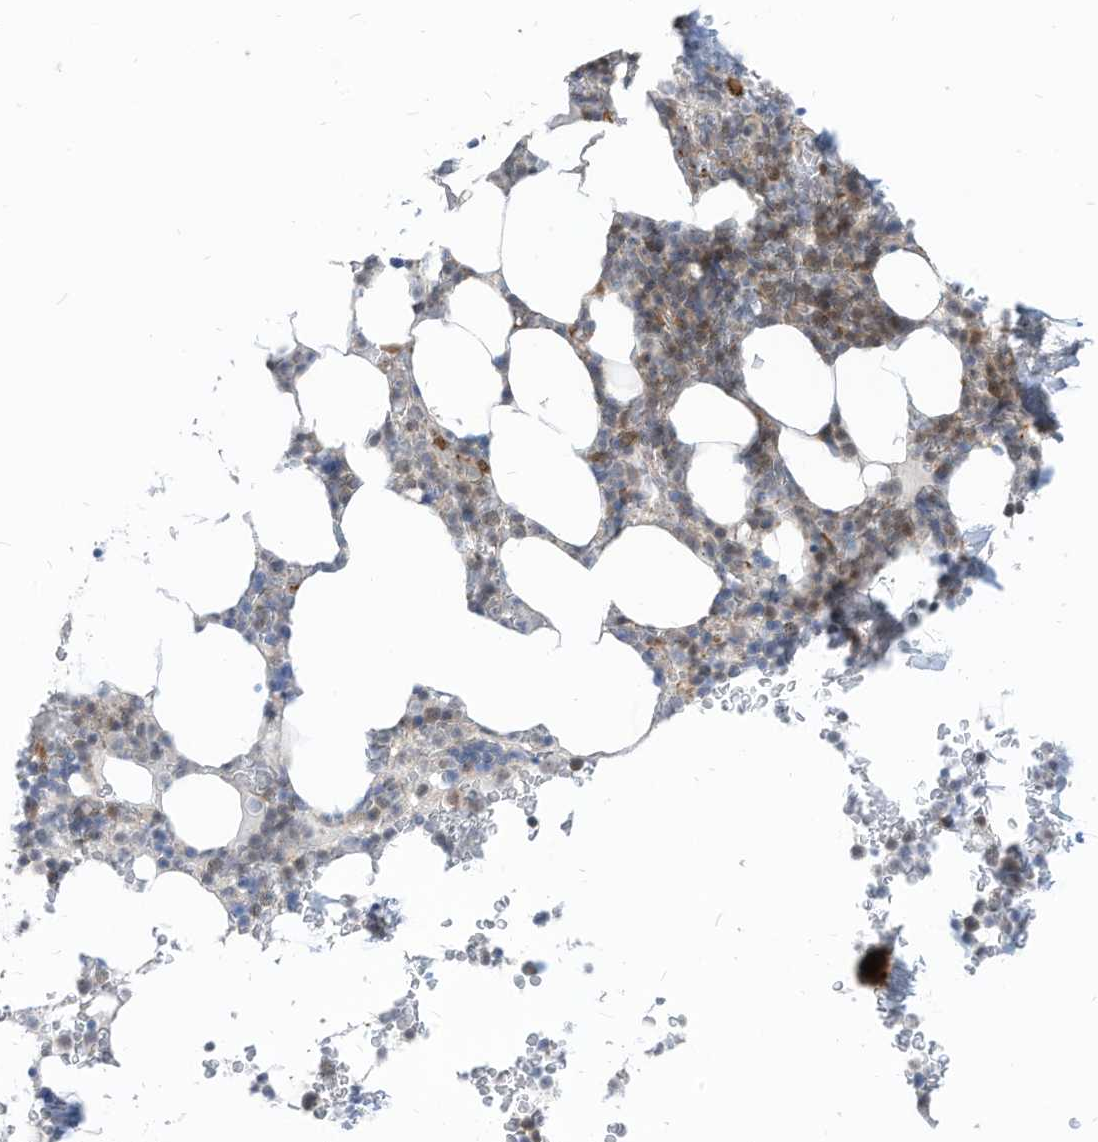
{"staining": {"intensity": "strong", "quantity": "<25%", "location": "cytoplasmic/membranous"}, "tissue": "bone marrow", "cell_type": "Hematopoietic cells", "image_type": "normal", "snomed": [{"axis": "morphology", "description": "Normal tissue, NOS"}, {"axis": "topography", "description": "Bone marrow"}], "caption": "Immunohistochemical staining of normal human bone marrow demonstrates strong cytoplasmic/membranous protein positivity in approximately <25% of hematopoietic cells.", "gene": "GPATCH3", "patient": {"sex": "male", "age": 58}}